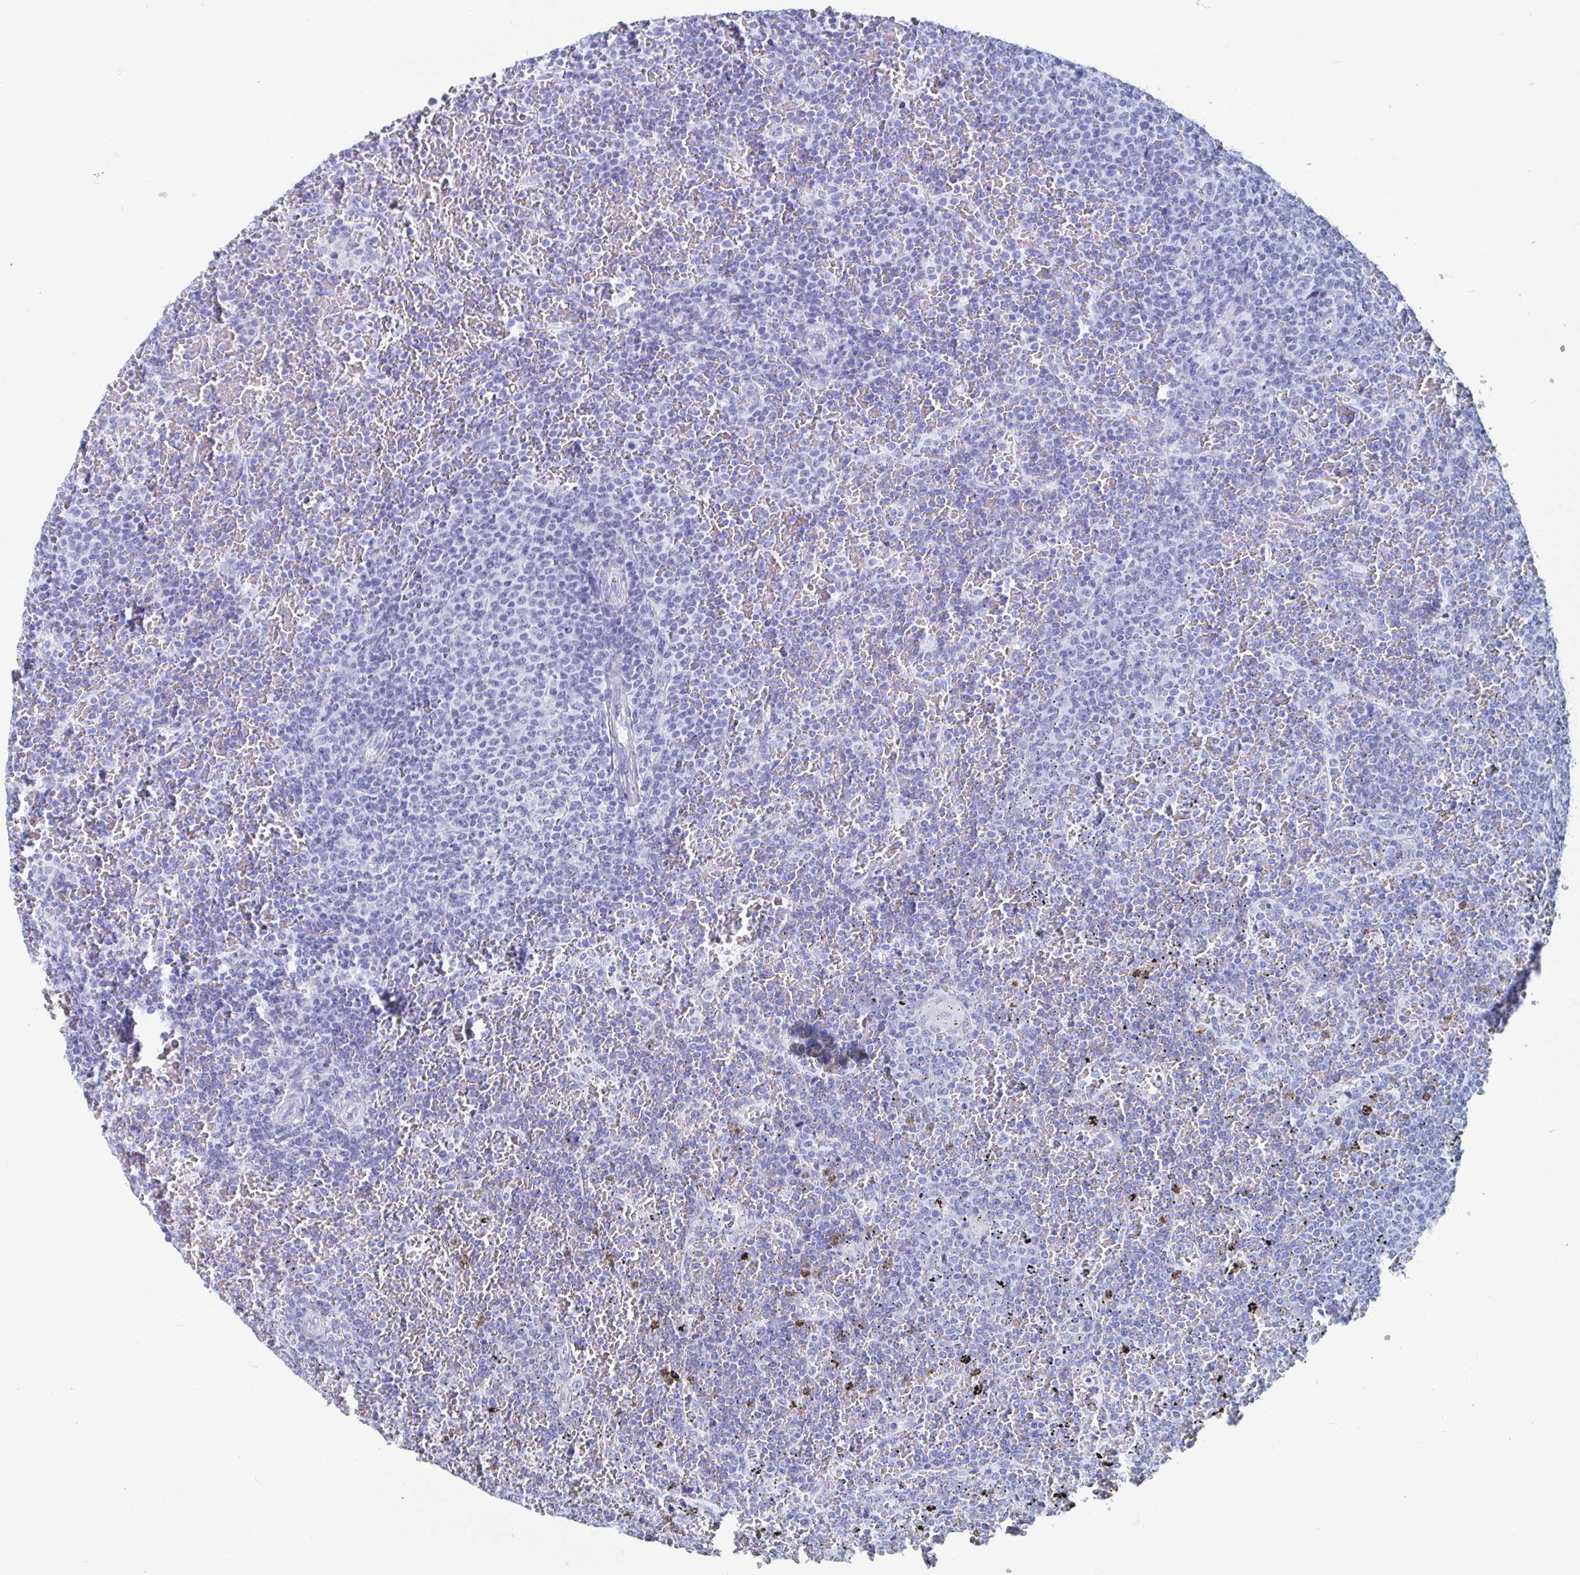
{"staining": {"intensity": "negative", "quantity": "none", "location": "none"}, "tissue": "lymphoma", "cell_type": "Tumor cells", "image_type": "cancer", "snomed": [{"axis": "morphology", "description": "Malignant lymphoma, non-Hodgkin's type, Low grade"}, {"axis": "topography", "description": "Spleen"}], "caption": "A high-resolution photomicrograph shows IHC staining of lymphoma, which reveals no significant expression in tumor cells.", "gene": "HDGFL1", "patient": {"sex": "female", "age": 77}}